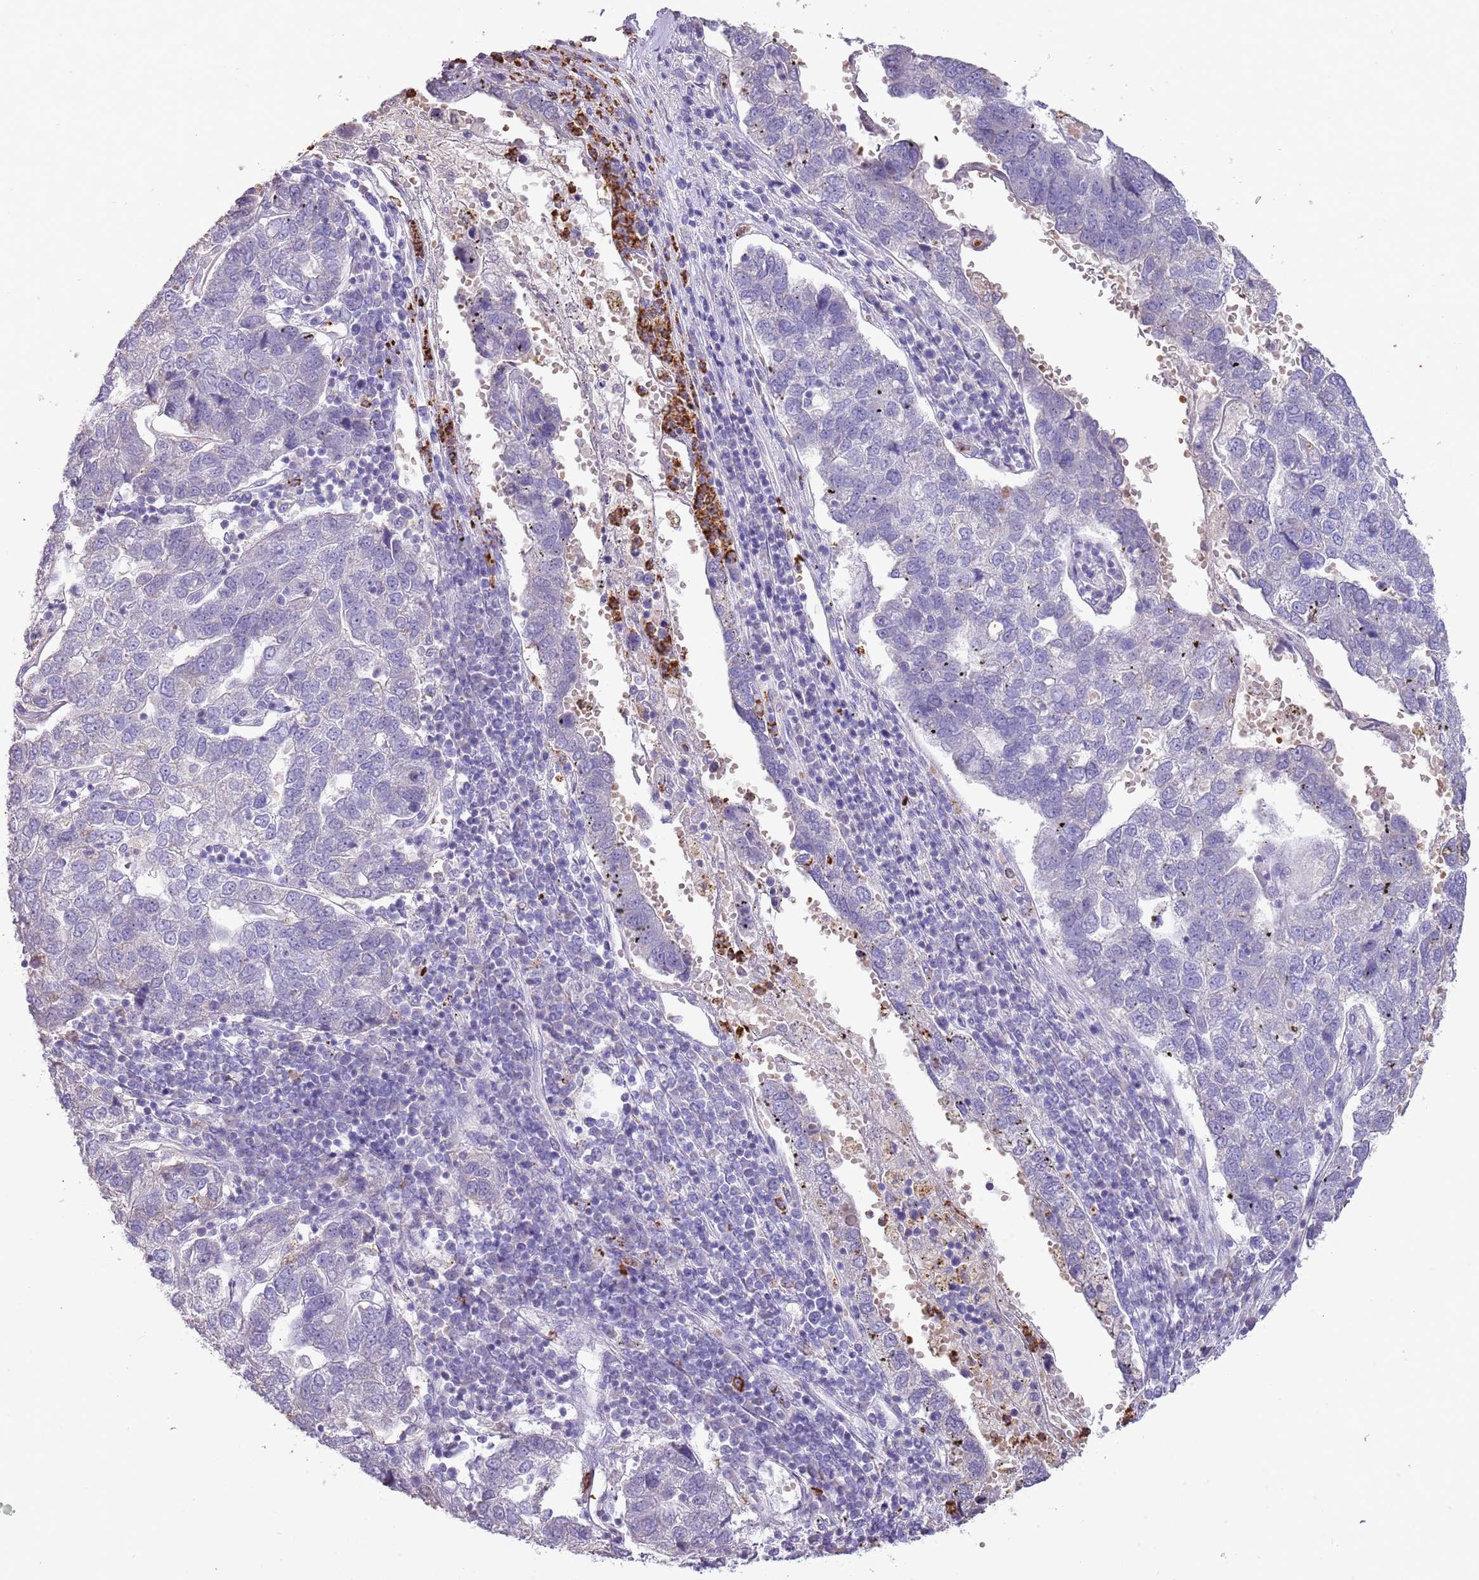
{"staining": {"intensity": "negative", "quantity": "none", "location": "none"}, "tissue": "pancreatic cancer", "cell_type": "Tumor cells", "image_type": "cancer", "snomed": [{"axis": "morphology", "description": "Adenocarcinoma, NOS"}, {"axis": "topography", "description": "Pancreas"}], "caption": "A histopathology image of human pancreatic cancer is negative for staining in tumor cells.", "gene": "P2RY13", "patient": {"sex": "female", "age": 61}}